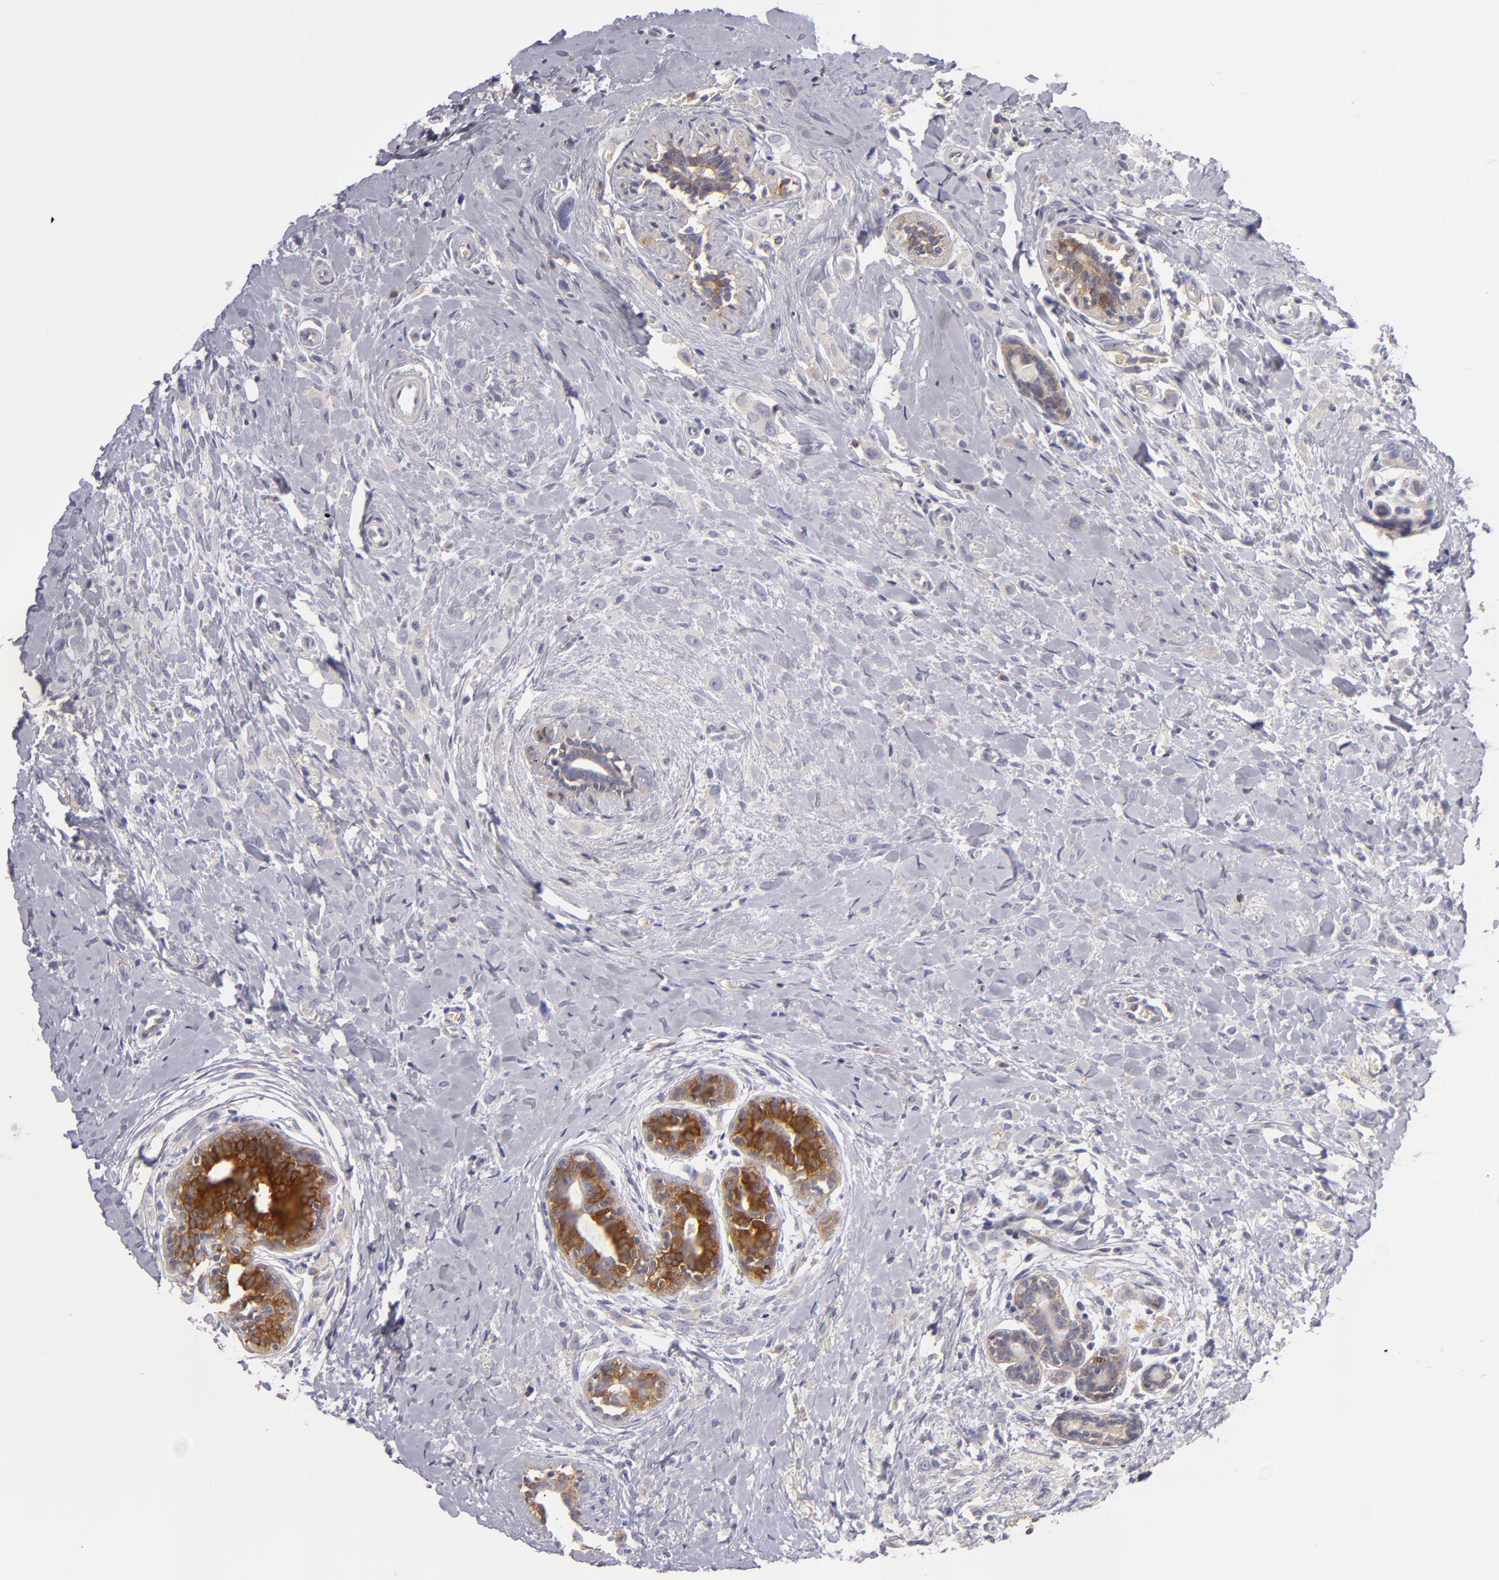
{"staining": {"intensity": "negative", "quantity": "none", "location": "none"}, "tissue": "breast cancer", "cell_type": "Tumor cells", "image_type": "cancer", "snomed": [{"axis": "morphology", "description": "Lobular carcinoma"}, {"axis": "topography", "description": "Breast"}], "caption": "DAB (3,3'-diaminobenzidine) immunohistochemical staining of breast cancer (lobular carcinoma) demonstrates no significant staining in tumor cells. The staining was performed using DAB (3,3'-diaminobenzidine) to visualize the protein expression in brown, while the nuclei were stained in blue with hematoxylin (Magnification: 20x).", "gene": "MMP10", "patient": {"sex": "female", "age": 57}}